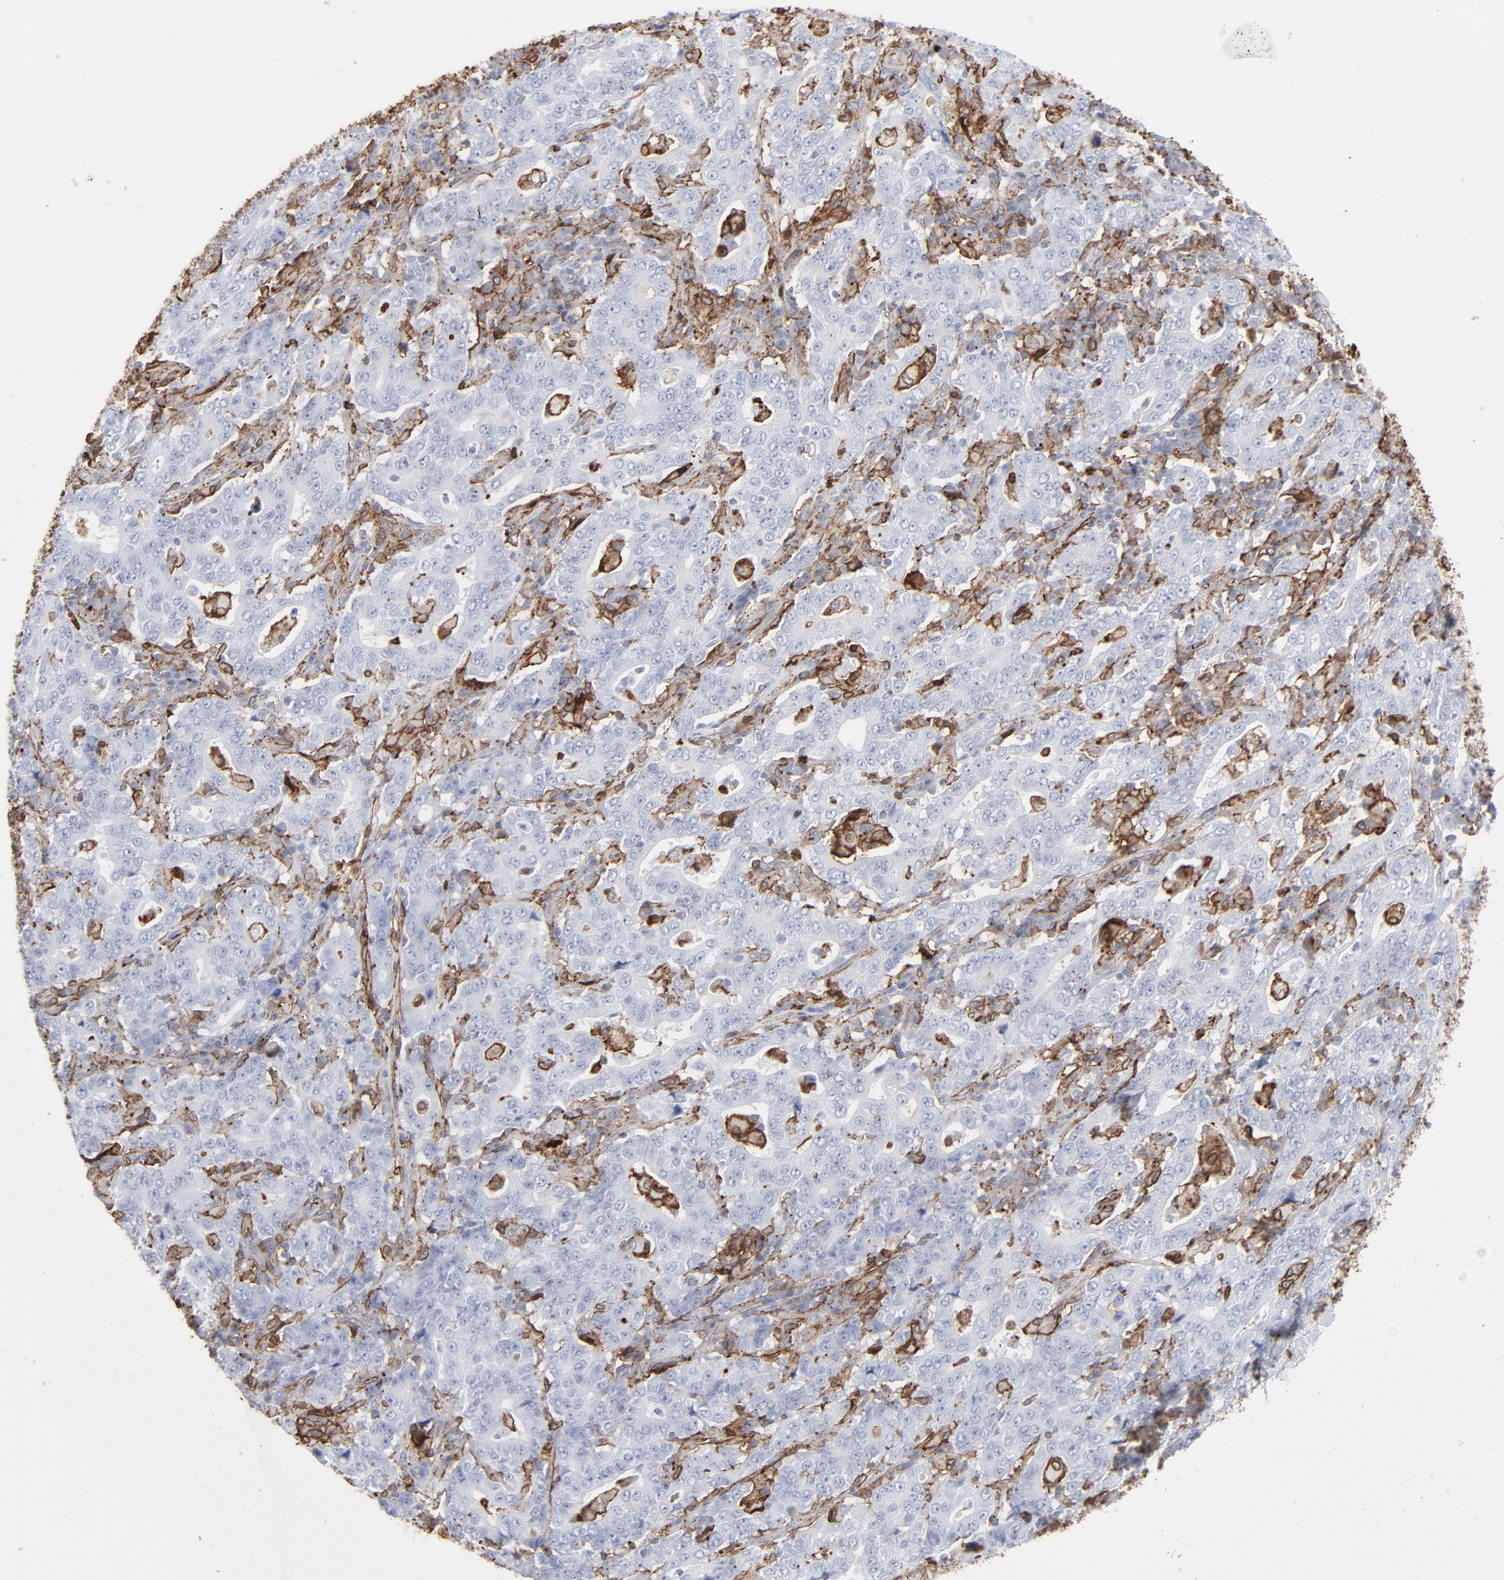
{"staining": {"intensity": "moderate", "quantity": "25%-75%", "location": "cytoplasmic/membranous"}, "tissue": "stomach cancer", "cell_type": "Tumor cells", "image_type": "cancer", "snomed": [{"axis": "morphology", "description": "Normal tissue, NOS"}, {"axis": "morphology", "description": "Adenocarcinoma, NOS"}, {"axis": "topography", "description": "Stomach, upper"}, {"axis": "topography", "description": "Stomach"}], "caption": "Approximately 25%-75% of tumor cells in human stomach adenocarcinoma exhibit moderate cytoplasmic/membranous protein staining as visualized by brown immunohistochemical staining.", "gene": "ANXA5", "patient": {"sex": "male", "age": 59}}